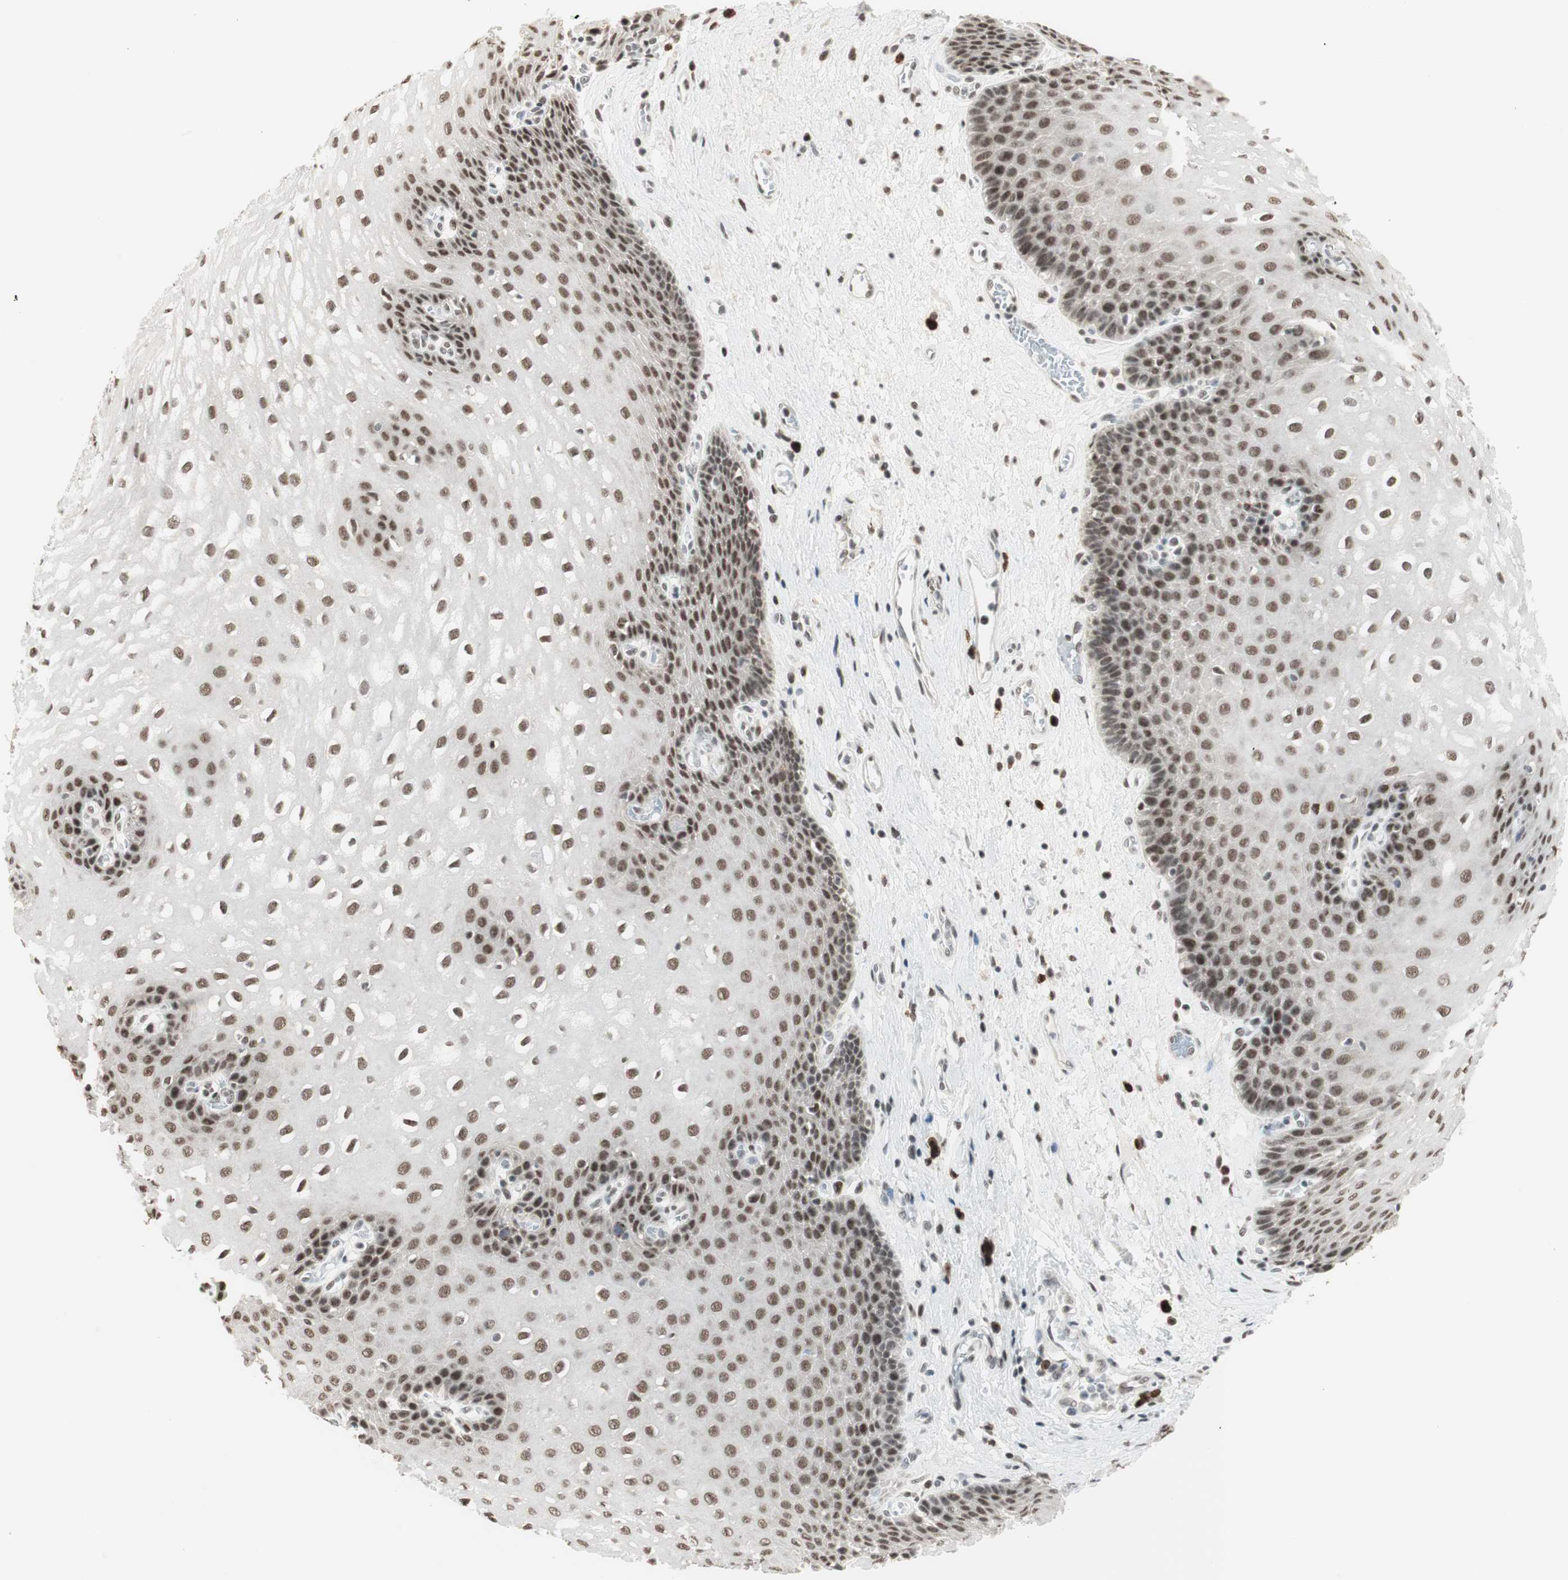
{"staining": {"intensity": "moderate", "quantity": ">75%", "location": "nuclear"}, "tissue": "esophagus", "cell_type": "Squamous epithelial cells", "image_type": "normal", "snomed": [{"axis": "morphology", "description": "Normal tissue, NOS"}, {"axis": "topography", "description": "Esophagus"}], "caption": "Unremarkable esophagus reveals moderate nuclear expression in about >75% of squamous epithelial cells, visualized by immunohistochemistry. The staining was performed using DAB (3,3'-diaminobenzidine), with brown indicating positive protein expression. Nuclei are stained blue with hematoxylin.", "gene": "SMARCE1", "patient": {"sex": "male", "age": 48}}